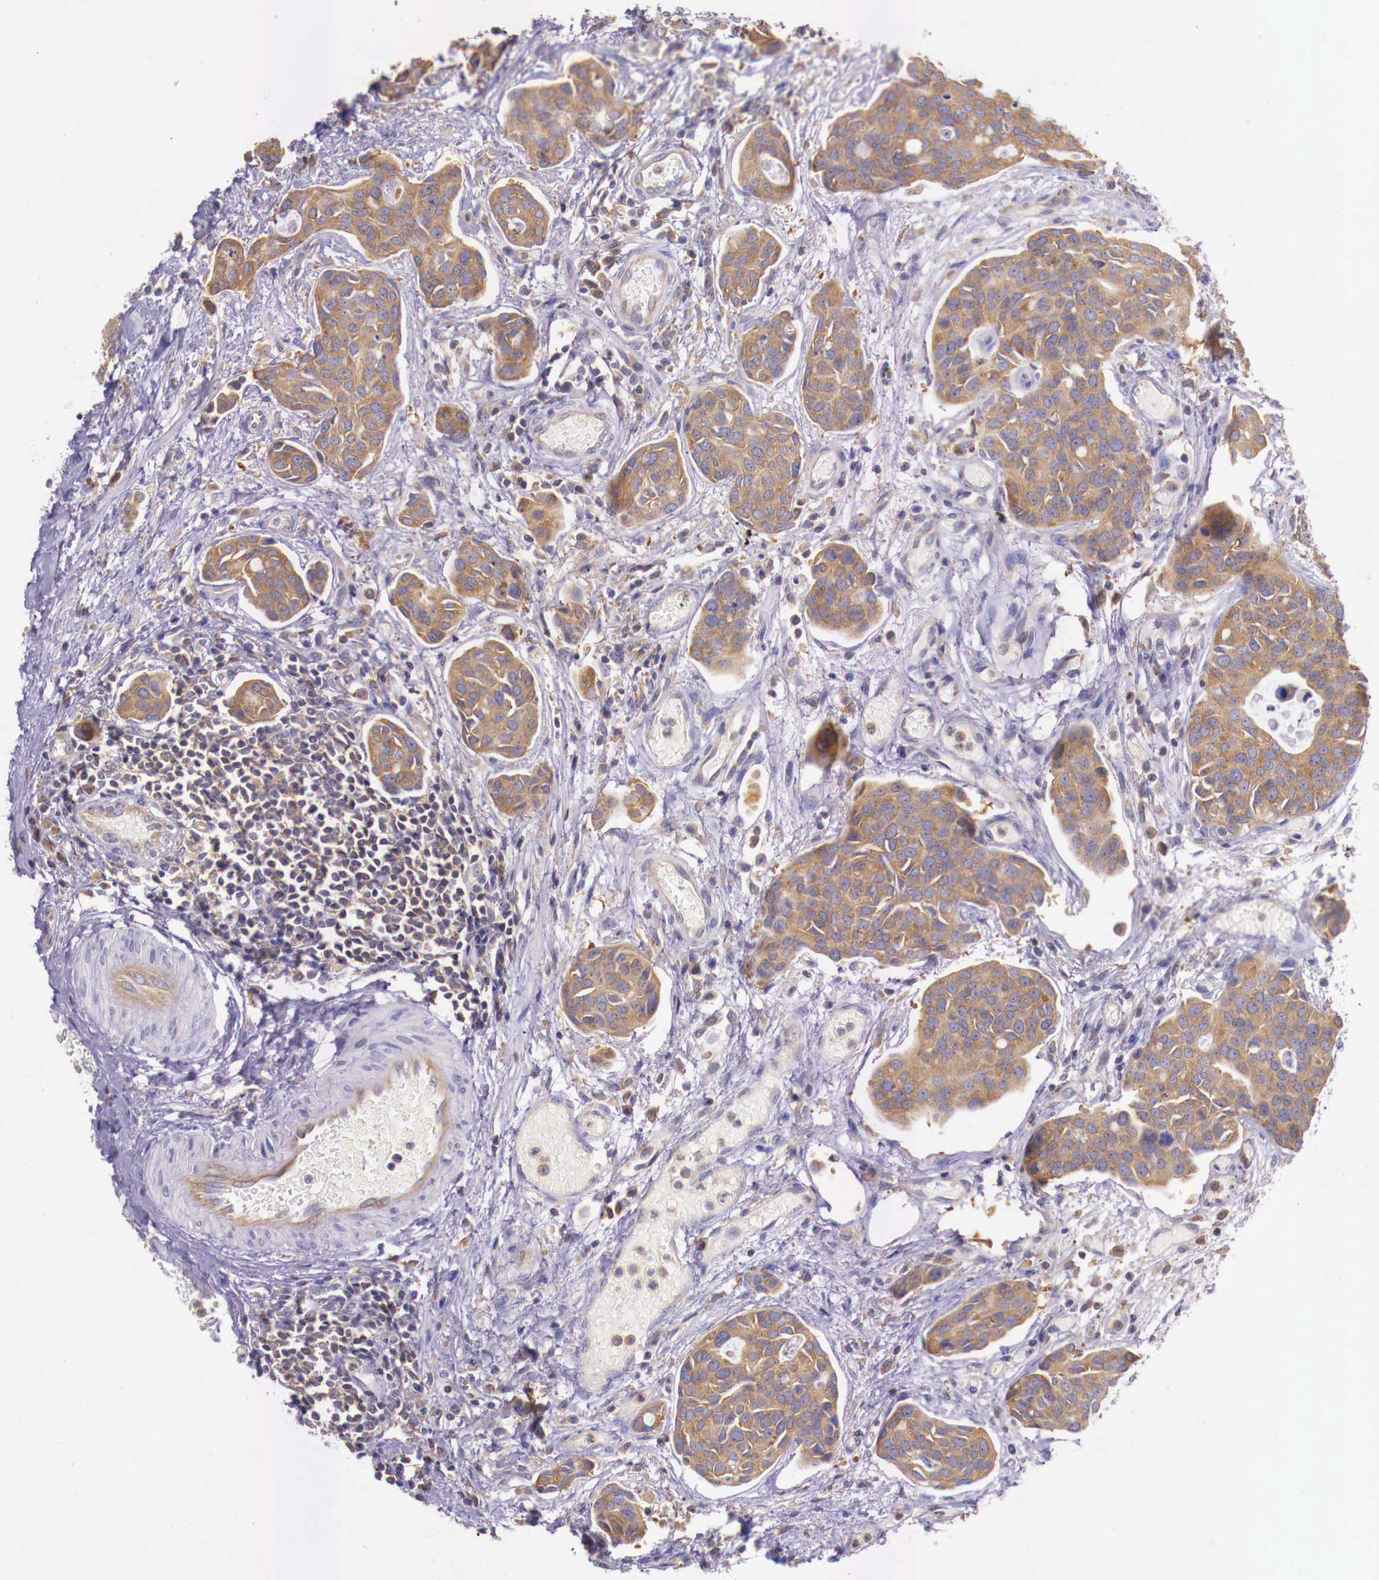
{"staining": {"intensity": "moderate", "quantity": ">75%", "location": "cytoplasmic/membranous"}, "tissue": "urothelial cancer", "cell_type": "Tumor cells", "image_type": "cancer", "snomed": [{"axis": "morphology", "description": "Urothelial carcinoma, High grade"}, {"axis": "topography", "description": "Urinary bladder"}], "caption": "Immunohistochemistry (IHC) (DAB) staining of urothelial cancer shows moderate cytoplasmic/membranous protein staining in approximately >75% of tumor cells. Using DAB (3,3'-diaminobenzidine) (brown) and hematoxylin (blue) stains, captured at high magnification using brightfield microscopy.", "gene": "GRIPAP1", "patient": {"sex": "male", "age": 78}}